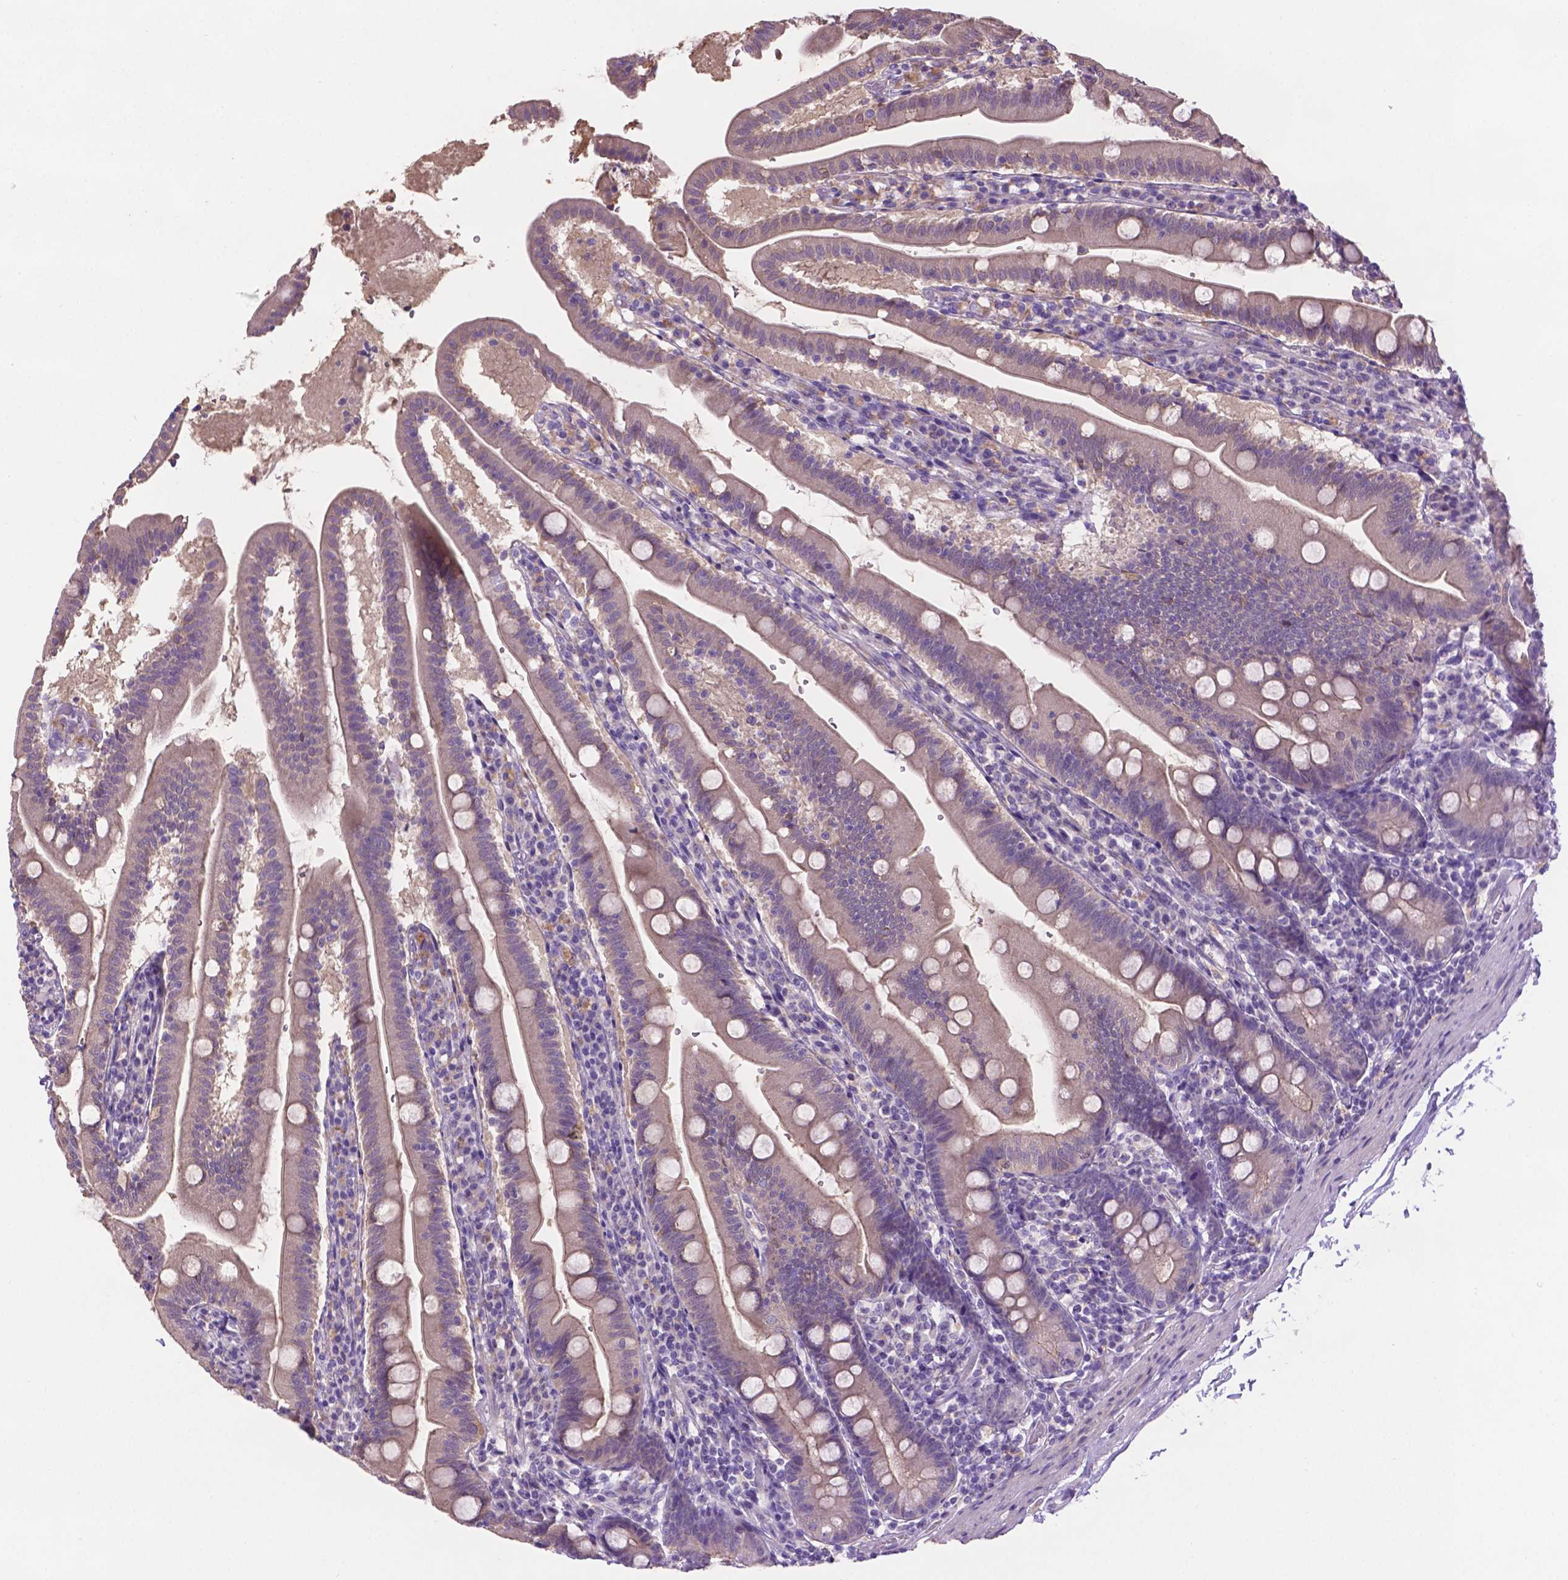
{"staining": {"intensity": "weak", "quantity": "<25%", "location": "cytoplasmic/membranous"}, "tissue": "duodenum", "cell_type": "Glandular cells", "image_type": "normal", "snomed": [{"axis": "morphology", "description": "Normal tissue, NOS"}, {"axis": "topography", "description": "Duodenum"}], "caption": "Photomicrograph shows no protein positivity in glandular cells of unremarkable duodenum. (DAB IHC with hematoxylin counter stain).", "gene": "CDH7", "patient": {"sex": "female", "age": 67}}